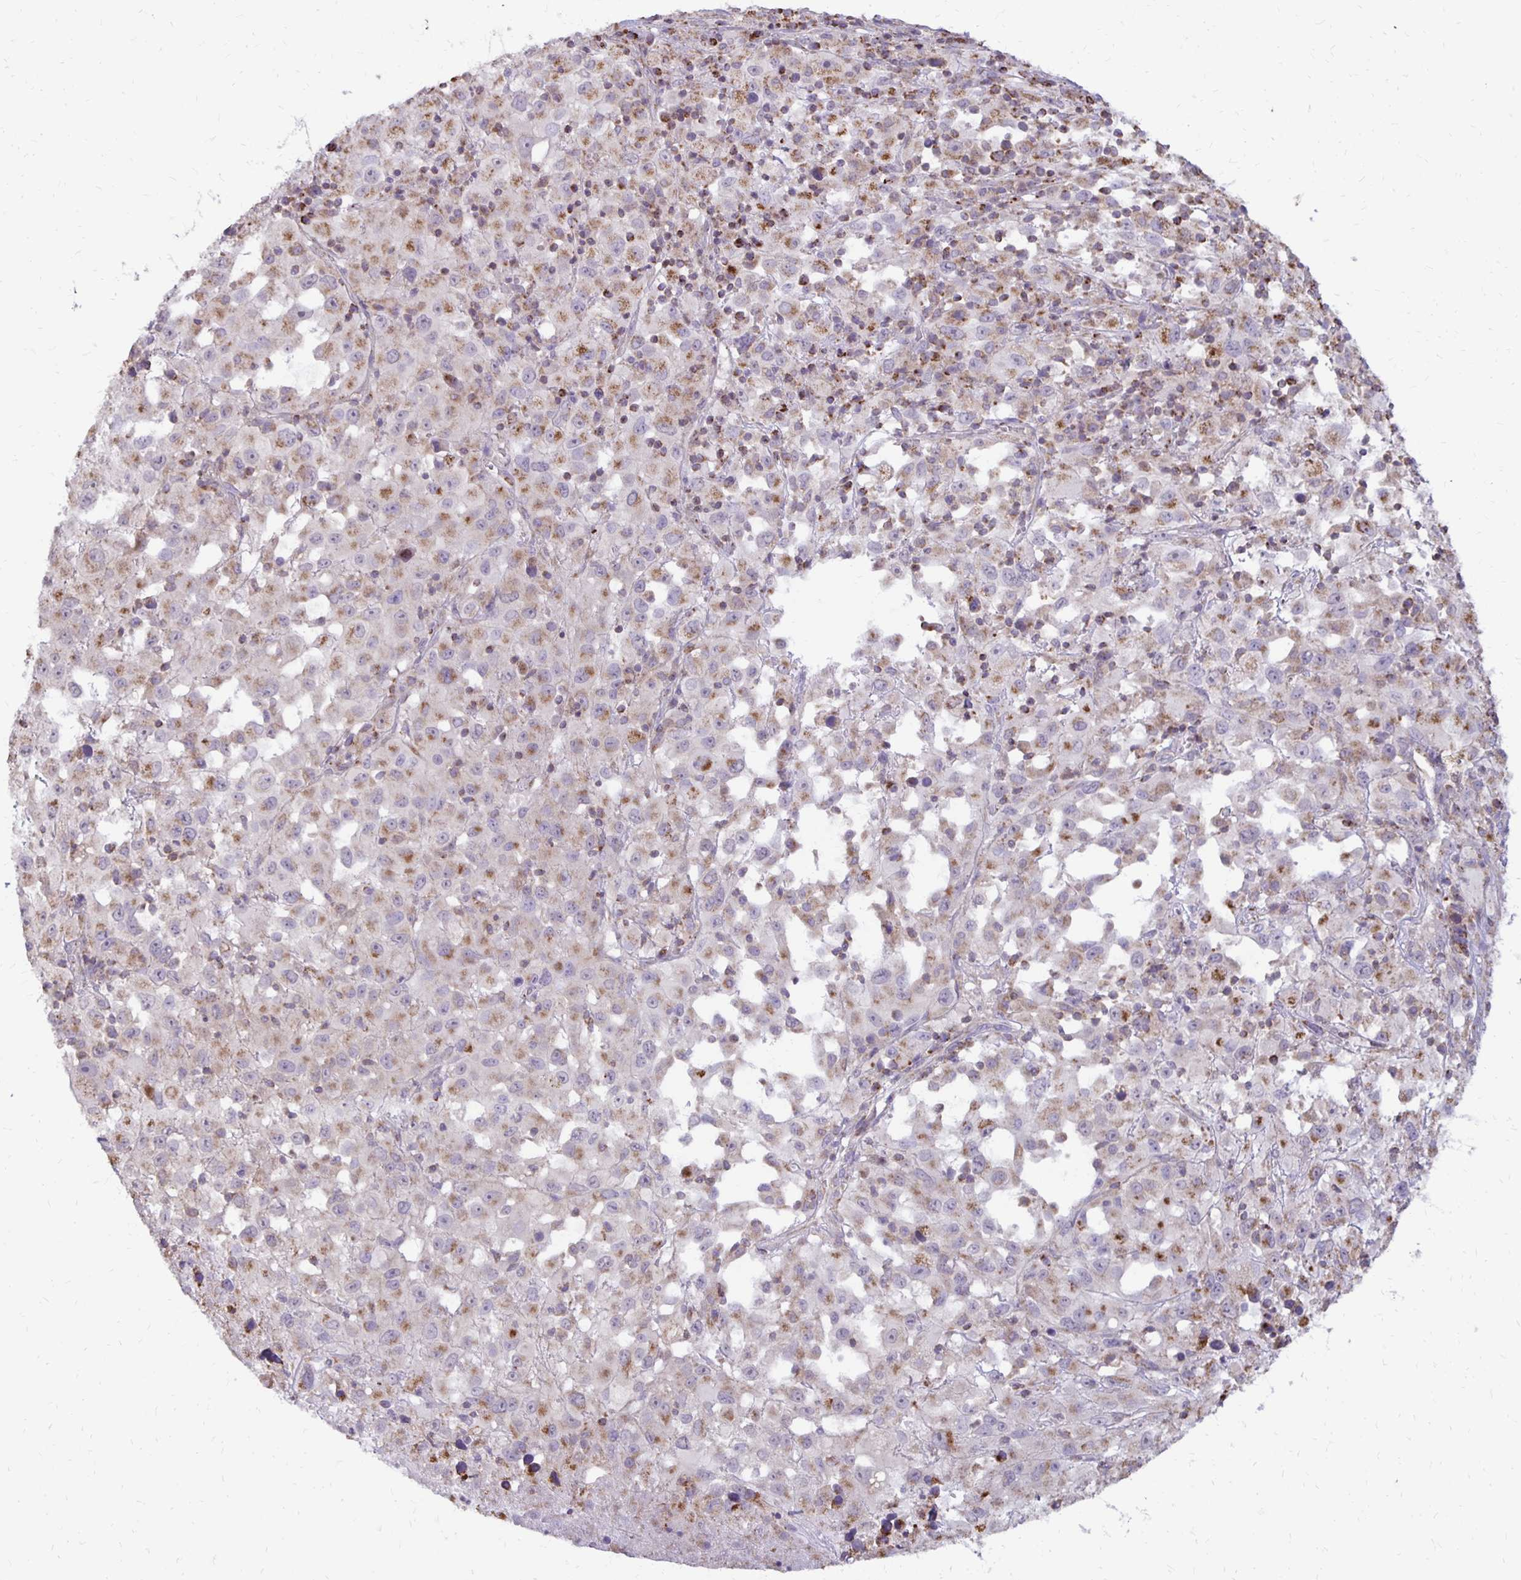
{"staining": {"intensity": "moderate", "quantity": "25%-75%", "location": "cytoplasmic/membranous"}, "tissue": "melanoma", "cell_type": "Tumor cells", "image_type": "cancer", "snomed": [{"axis": "morphology", "description": "Malignant melanoma, Metastatic site"}, {"axis": "topography", "description": "Soft tissue"}], "caption": "IHC staining of melanoma, which shows medium levels of moderate cytoplasmic/membranous positivity in about 25%-75% of tumor cells indicating moderate cytoplasmic/membranous protein positivity. The staining was performed using DAB (3,3'-diaminobenzidine) (brown) for protein detection and nuclei were counterstained in hematoxylin (blue).", "gene": "IER3", "patient": {"sex": "male", "age": 50}}